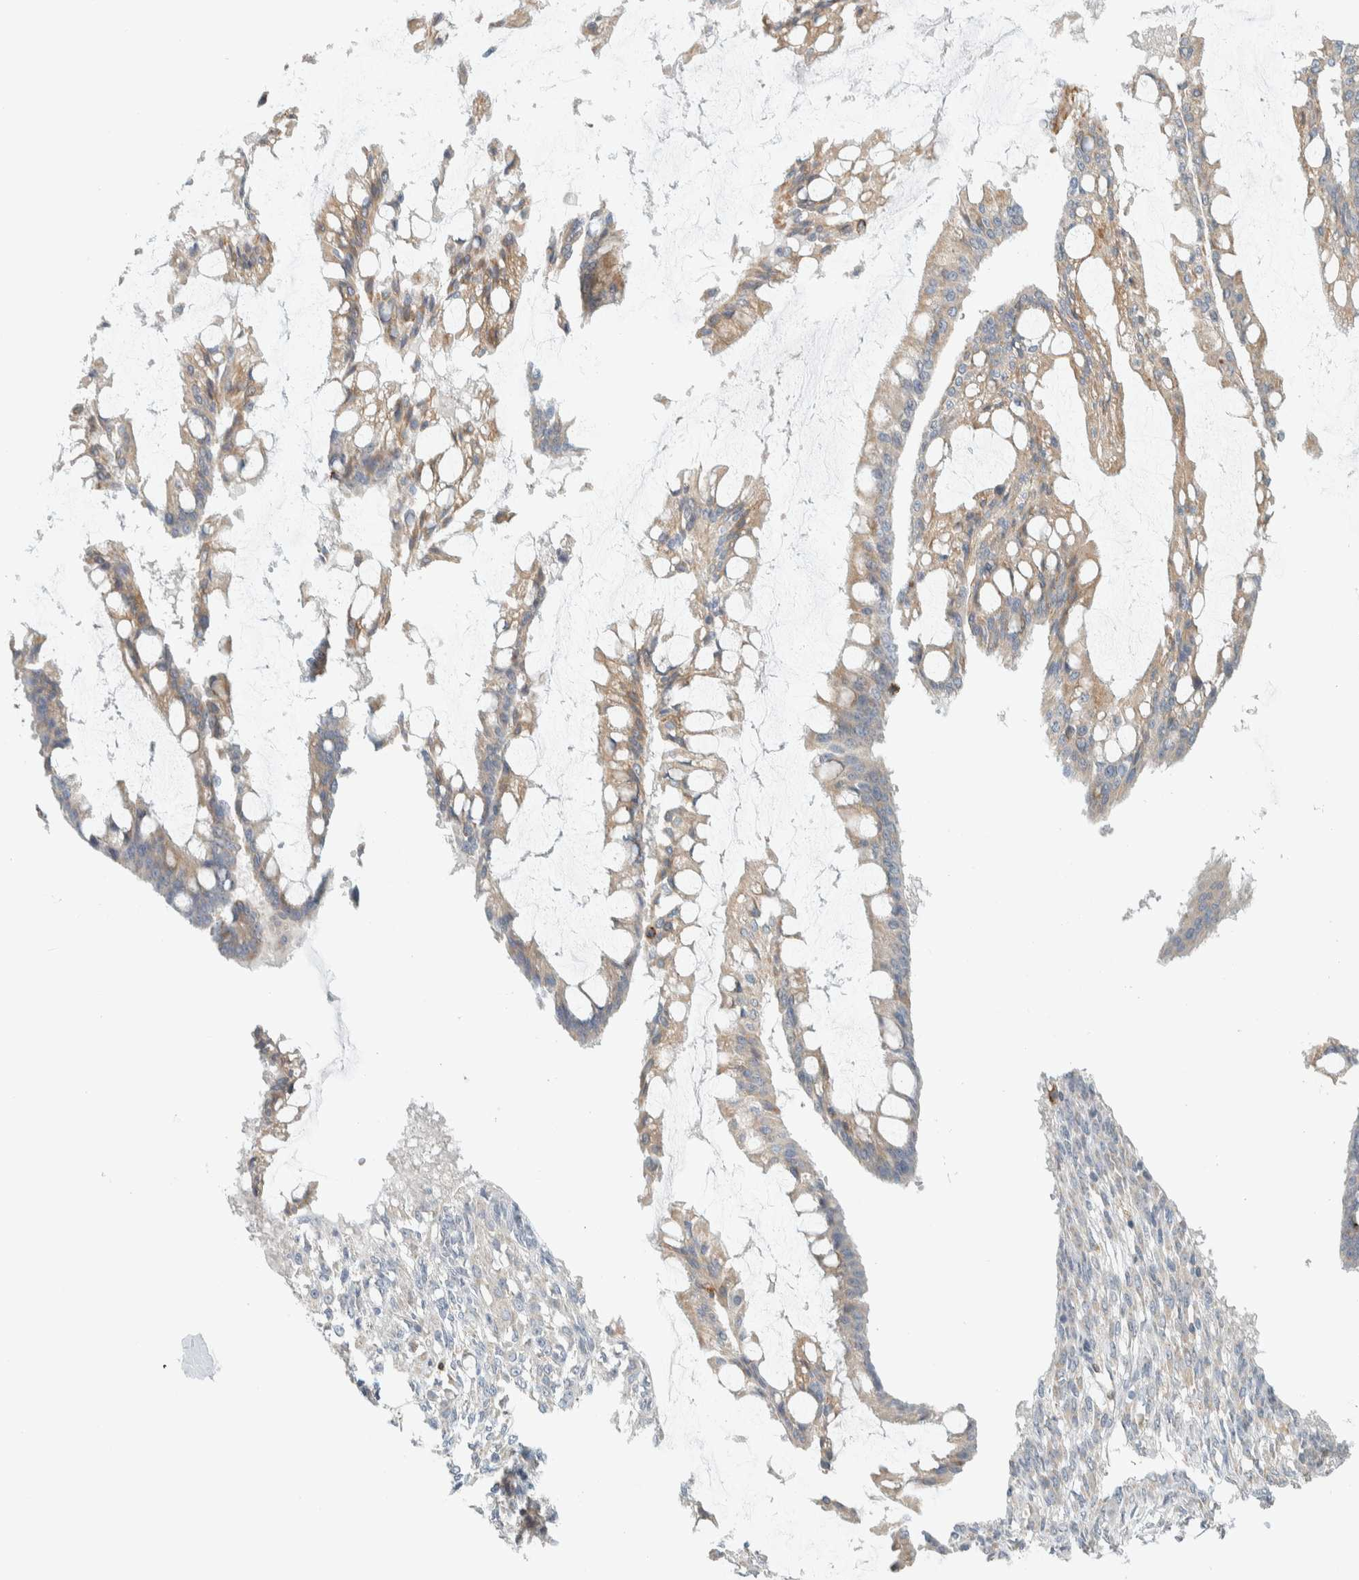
{"staining": {"intensity": "moderate", "quantity": ">75%", "location": "cytoplasmic/membranous"}, "tissue": "ovarian cancer", "cell_type": "Tumor cells", "image_type": "cancer", "snomed": [{"axis": "morphology", "description": "Cystadenocarcinoma, mucinous, NOS"}, {"axis": "topography", "description": "Ovary"}], "caption": "Mucinous cystadenocarcinoma (ovarian) was stained to show a protein in brown. There is medium levels of moderate cytoplasmic/membranous staining in approximately >75% of tumor cells. (DAB = brown stain, brightfield microscopy at high magnification).", "gene": "CCDC57", "patient": {"sex": "female", "age": 73}}